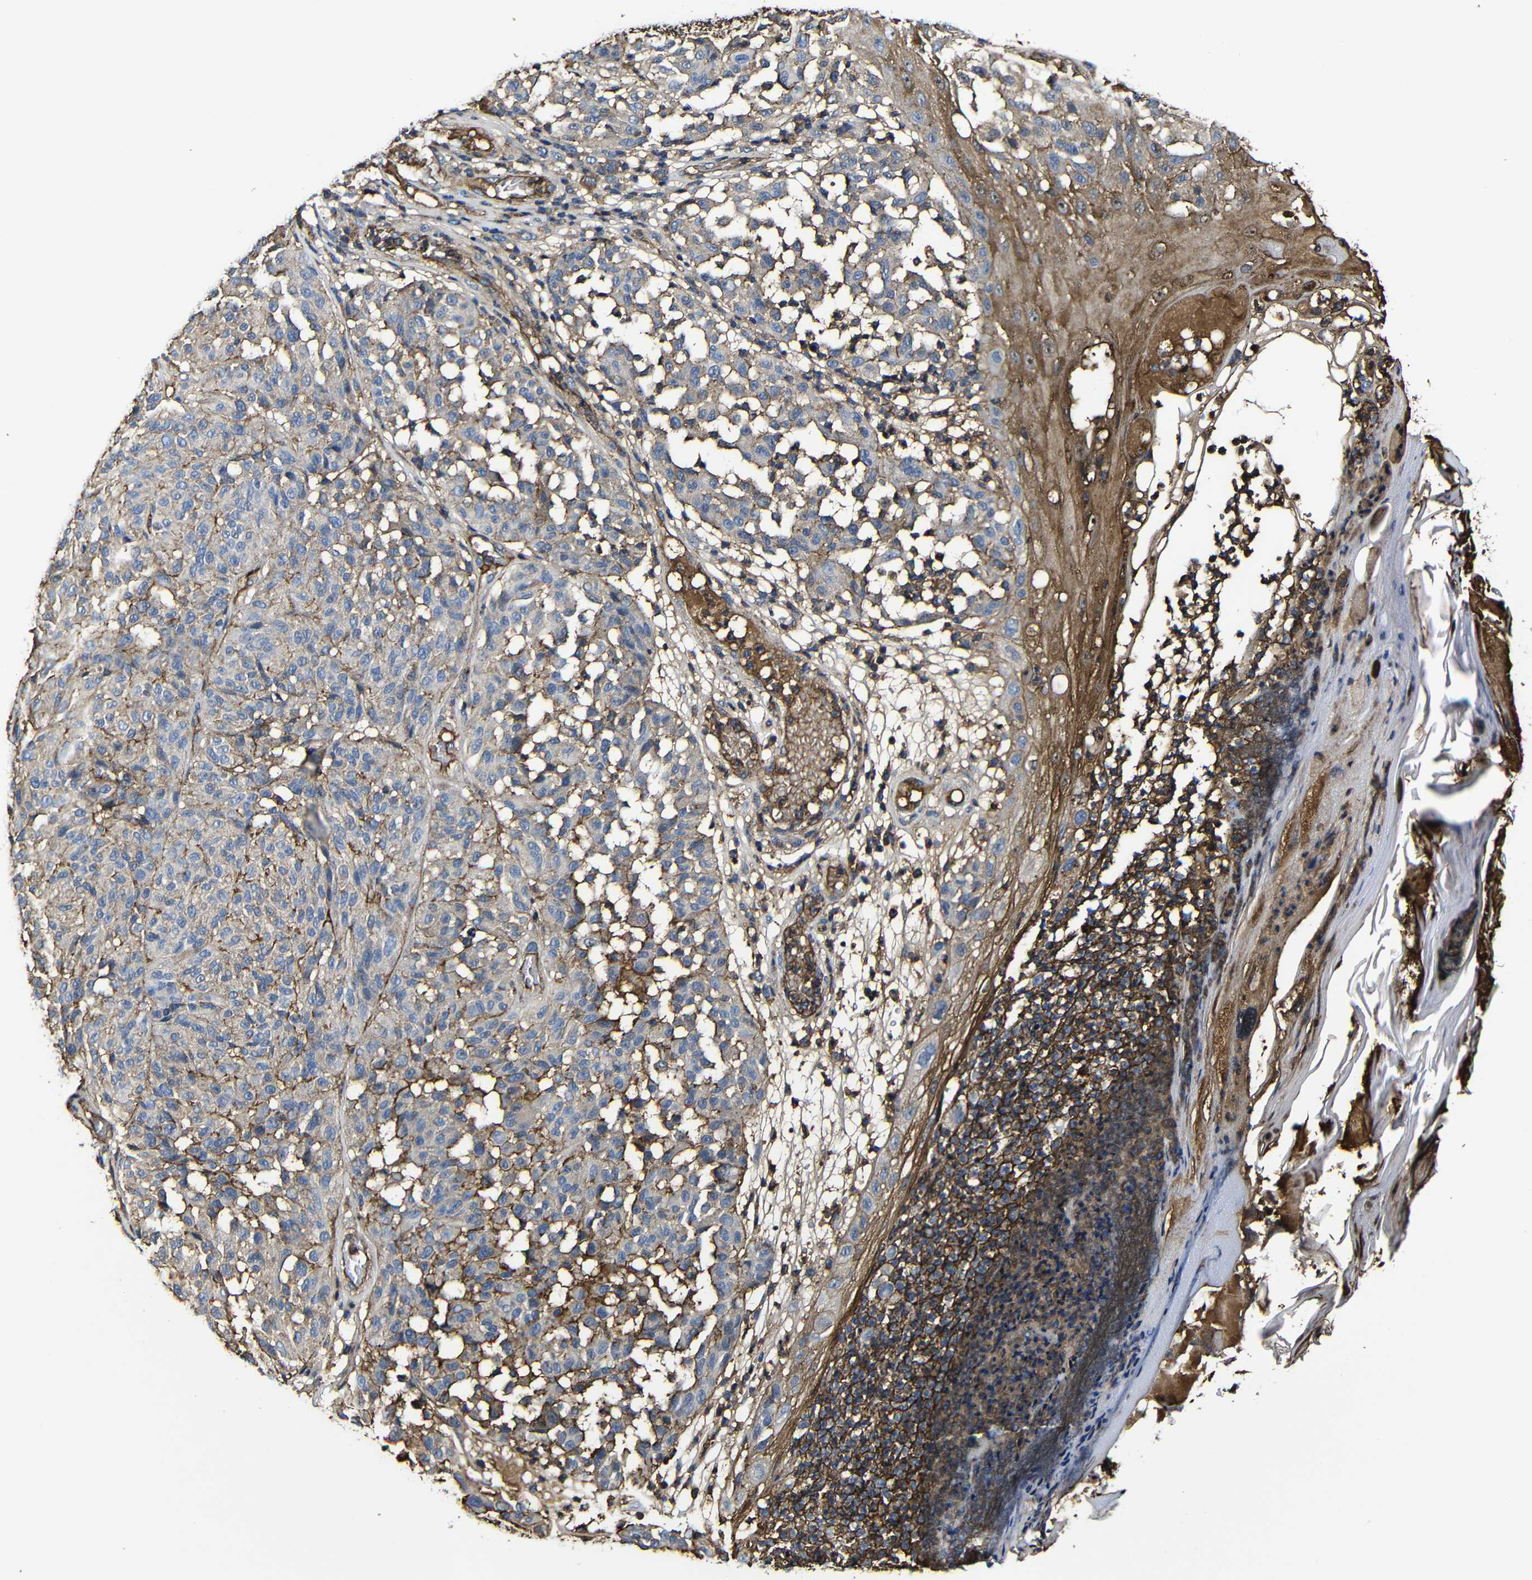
{"staining": {"intensity": "moderate", "quantity": "<25%", "location": "cytoplasmic/membranous"}, "tissue": "melanoma", "cell_type": "Tumor cells", "image_type": "cancer", "snomed": [{"axis": "morphology", "description": "Malignant melanoma, NOS"}, {"axis": "topography", "description": "Skin"}], "caption": "Tumor cells show low levels of moderate cytoplasmic/membranous staining in approximately <25% of cells in malignant melanoma.", "gene": "MSN", "patient": {"sex": "female", "age": 46}}